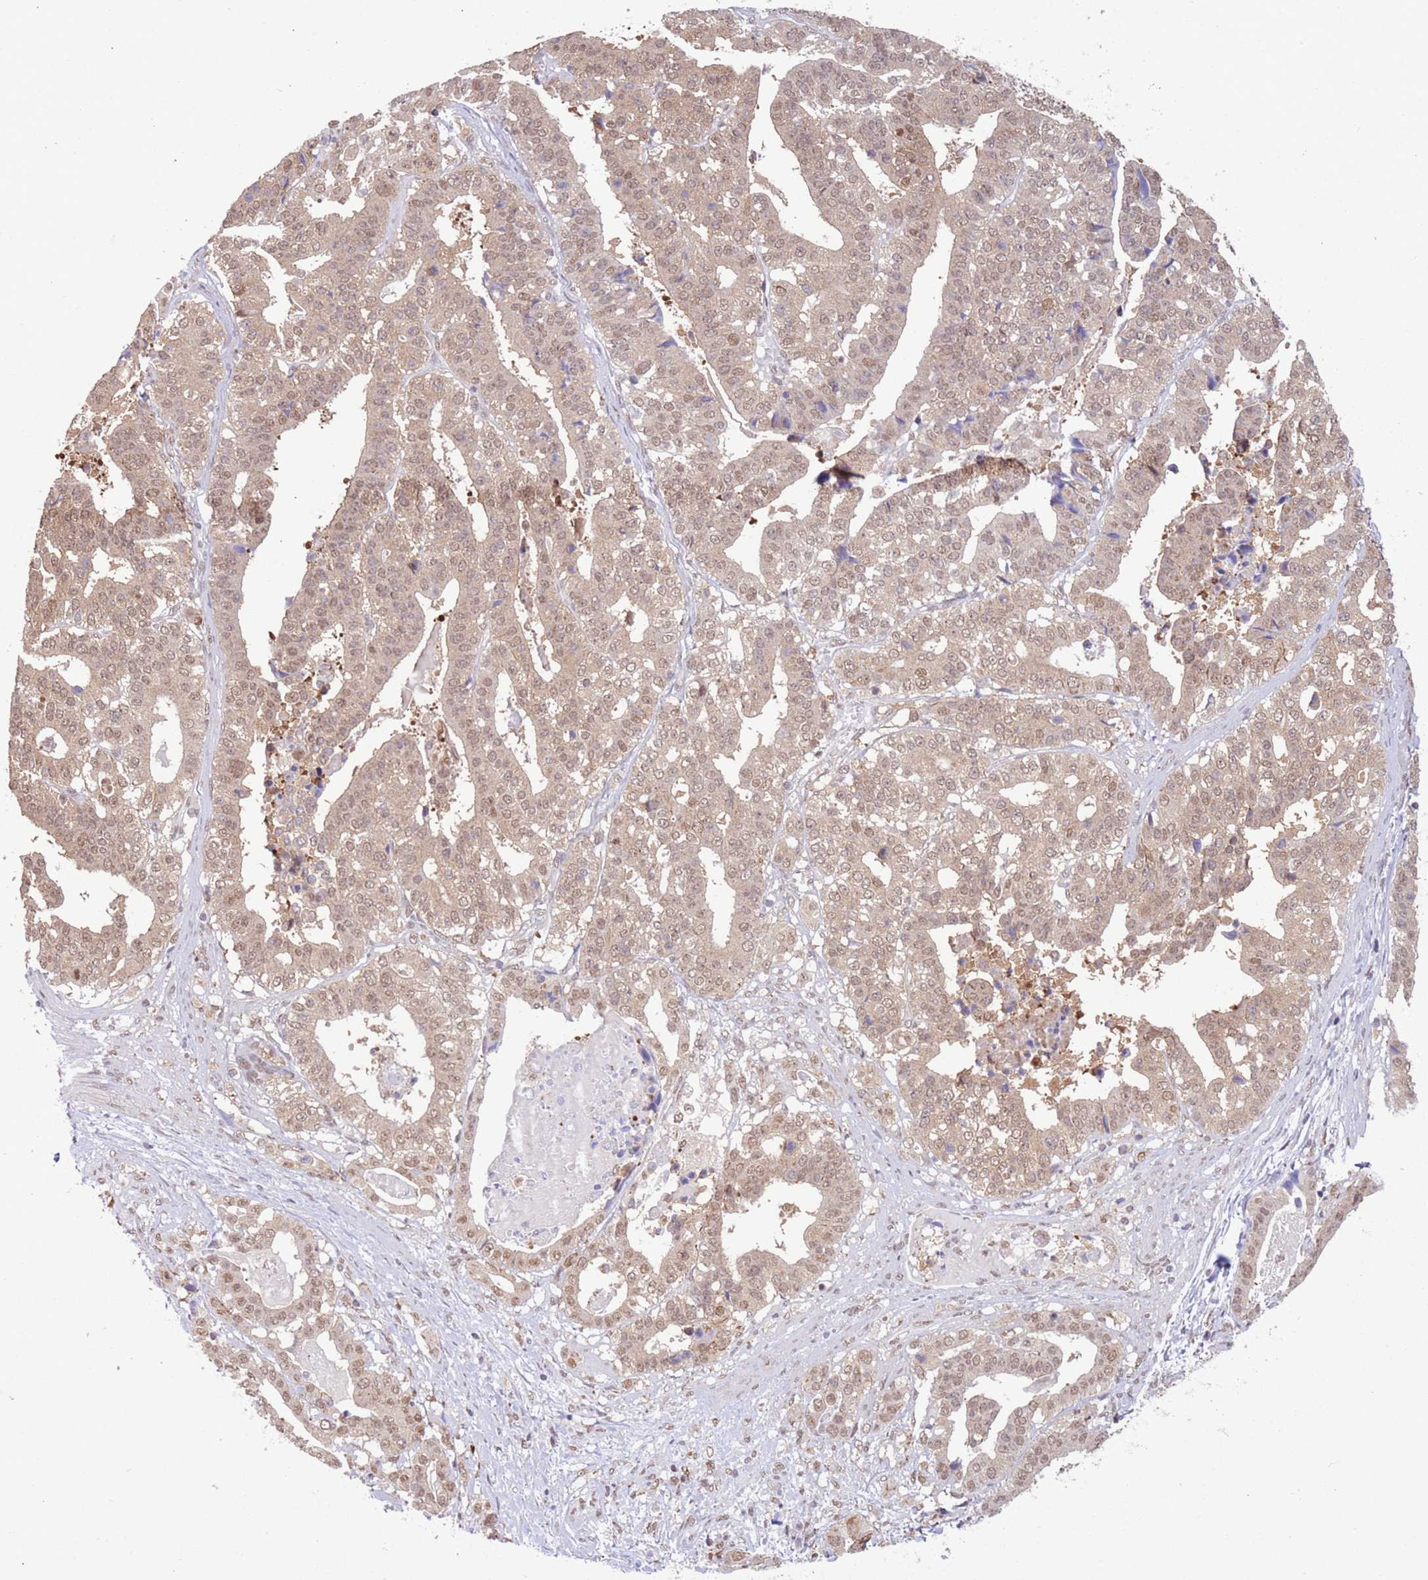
{"staining": {"intensity": "moderate", "quantity": ">75%", "location": "nuclear"}, "tissue": "stomach cancer", "cell_type": "Tumor cells", "image_type": "cancer", "snomed": [{"axis": "morphology", "description": "Adenocarcinoma, NOS"}, {"axis": "topography", "description": "Stomach"}], "caption": "The image exhibits a brown stain indicating the presence of a protein in the nuclear of tumor cells in stomach cancer.", "gene": "TRIM32", "patient": {"sex": "male", "age": 48}}